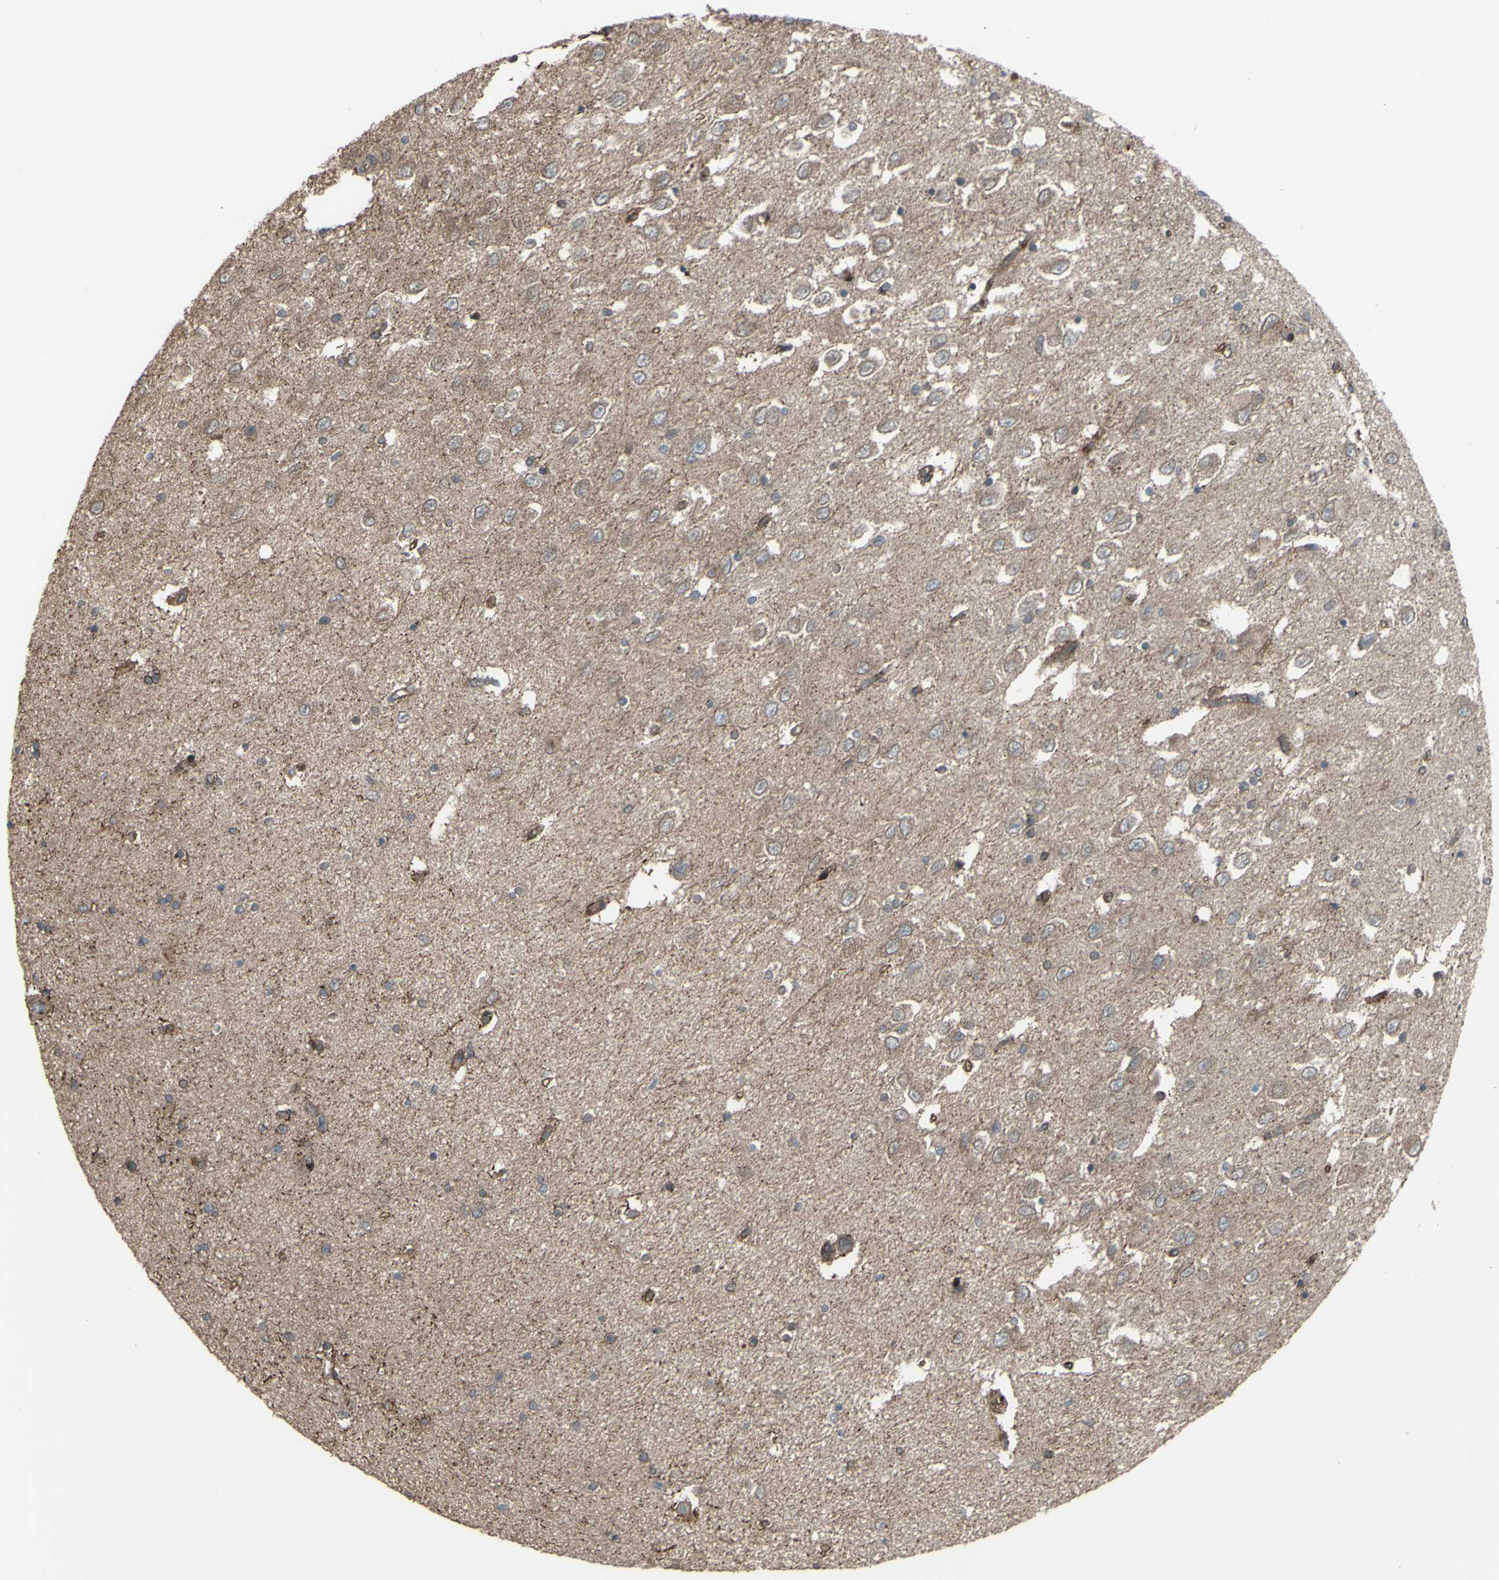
{"staining": {"intensity": "negative", "quantity": "none", "location": "none"}, "tissue": "hippocampus", "cell_type": "Glial cells", "image_type": "normal", "snomed": [{"axis": "morphology", "description": "Normal tissue, NOS"}, {"axis": "topography", "description": "Hippocampus"}], "caption": "Immunohistochemical staining of normal hippocampus reveals no significant positivity in glial cells. (DAB (3,3'-diaminobenzidine) immunohistochemistry visualized using brightfield microscopy, high magnification).", "gene": "SMO", "patient": {"sex": "female", "age": 54}}